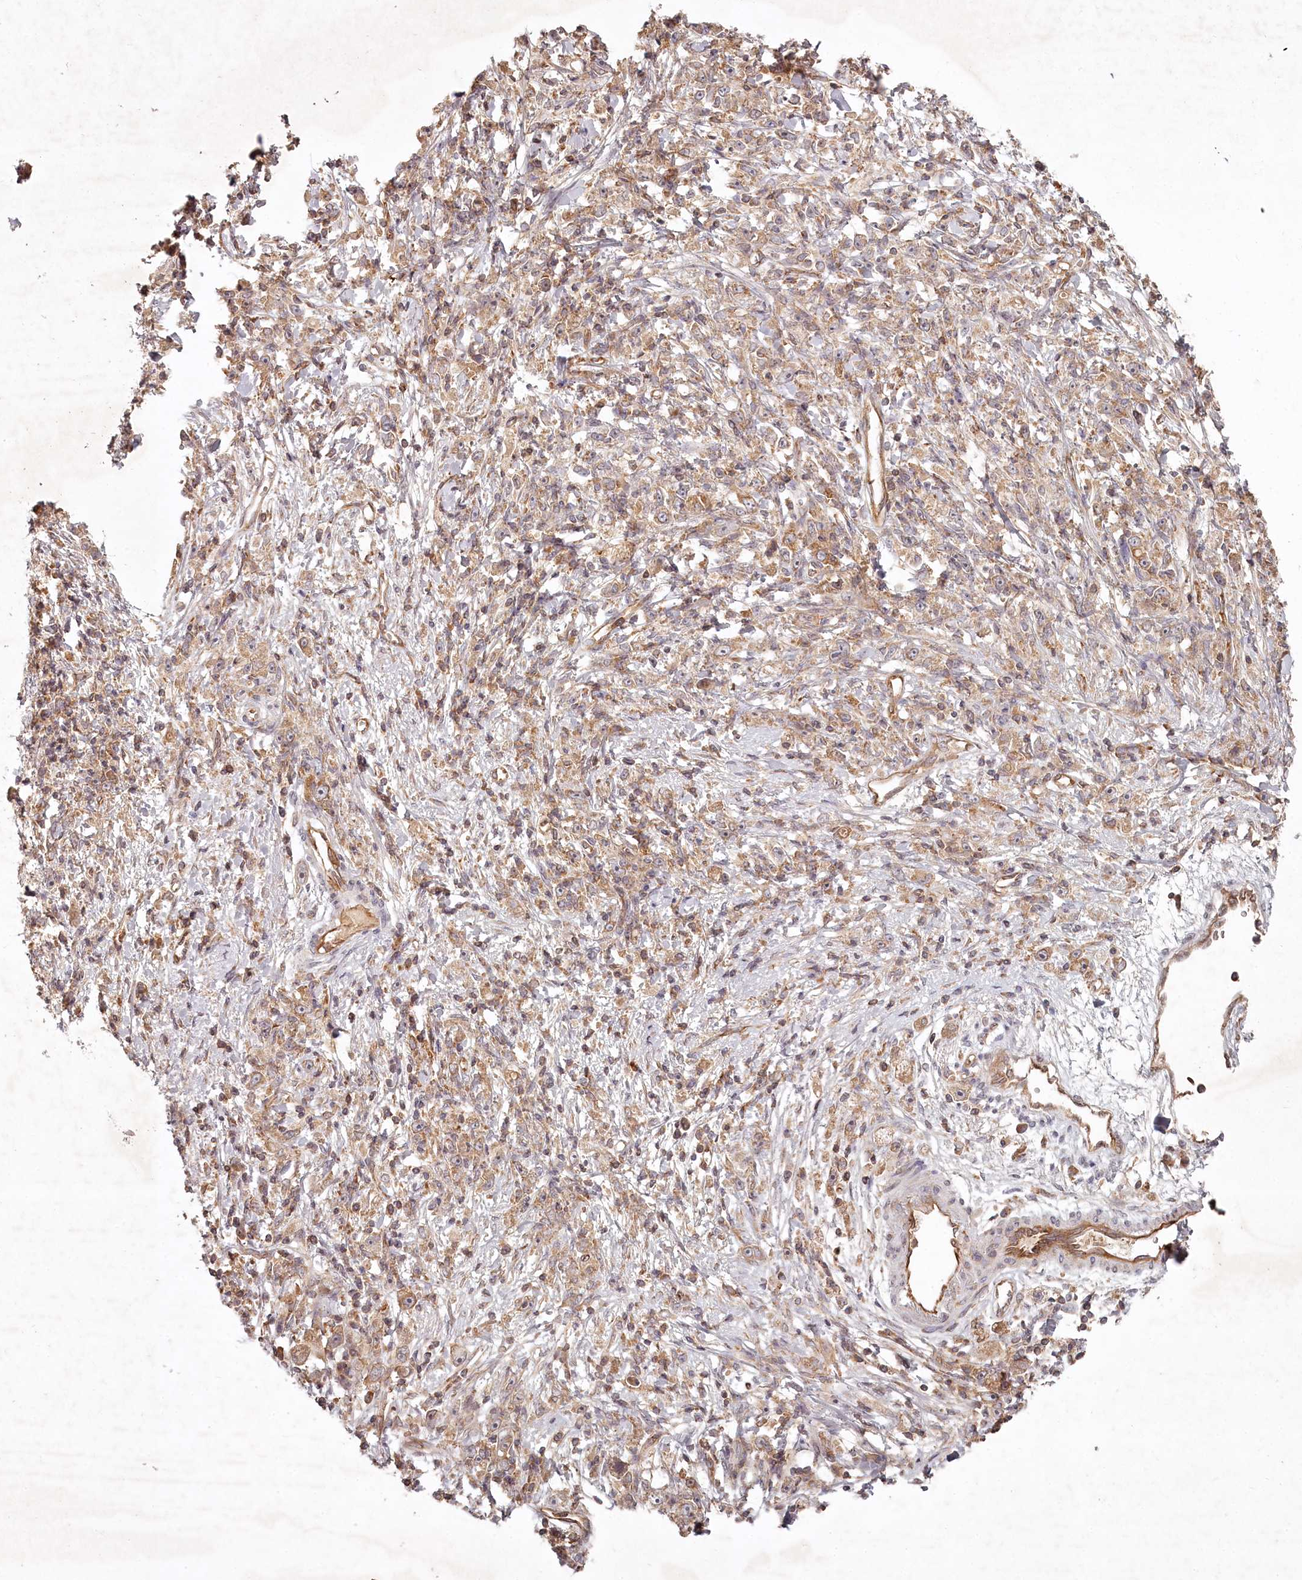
{"staining": {"intensity": "moderate", "quantity": ">75%", "location": "cytoplasmic/membranous"}, "tissue": "stomach cancer", "cell_type": "Tumor cells", "image_type": "cancer", "snomed": [{"axis": "morphology", "description": "Adenocarcinoma, NOS"}, {"axis": "topography", "description": "Stomach"}], "caption": "Immunohistochemistry (IHC) of stomach cancer demonstrates medium levels of moderate cytoplasmic/membranous staining in approximately >75% of tumor cells.", "gene": "TMIE", "patient": {"sex": "female", "age": 59}}